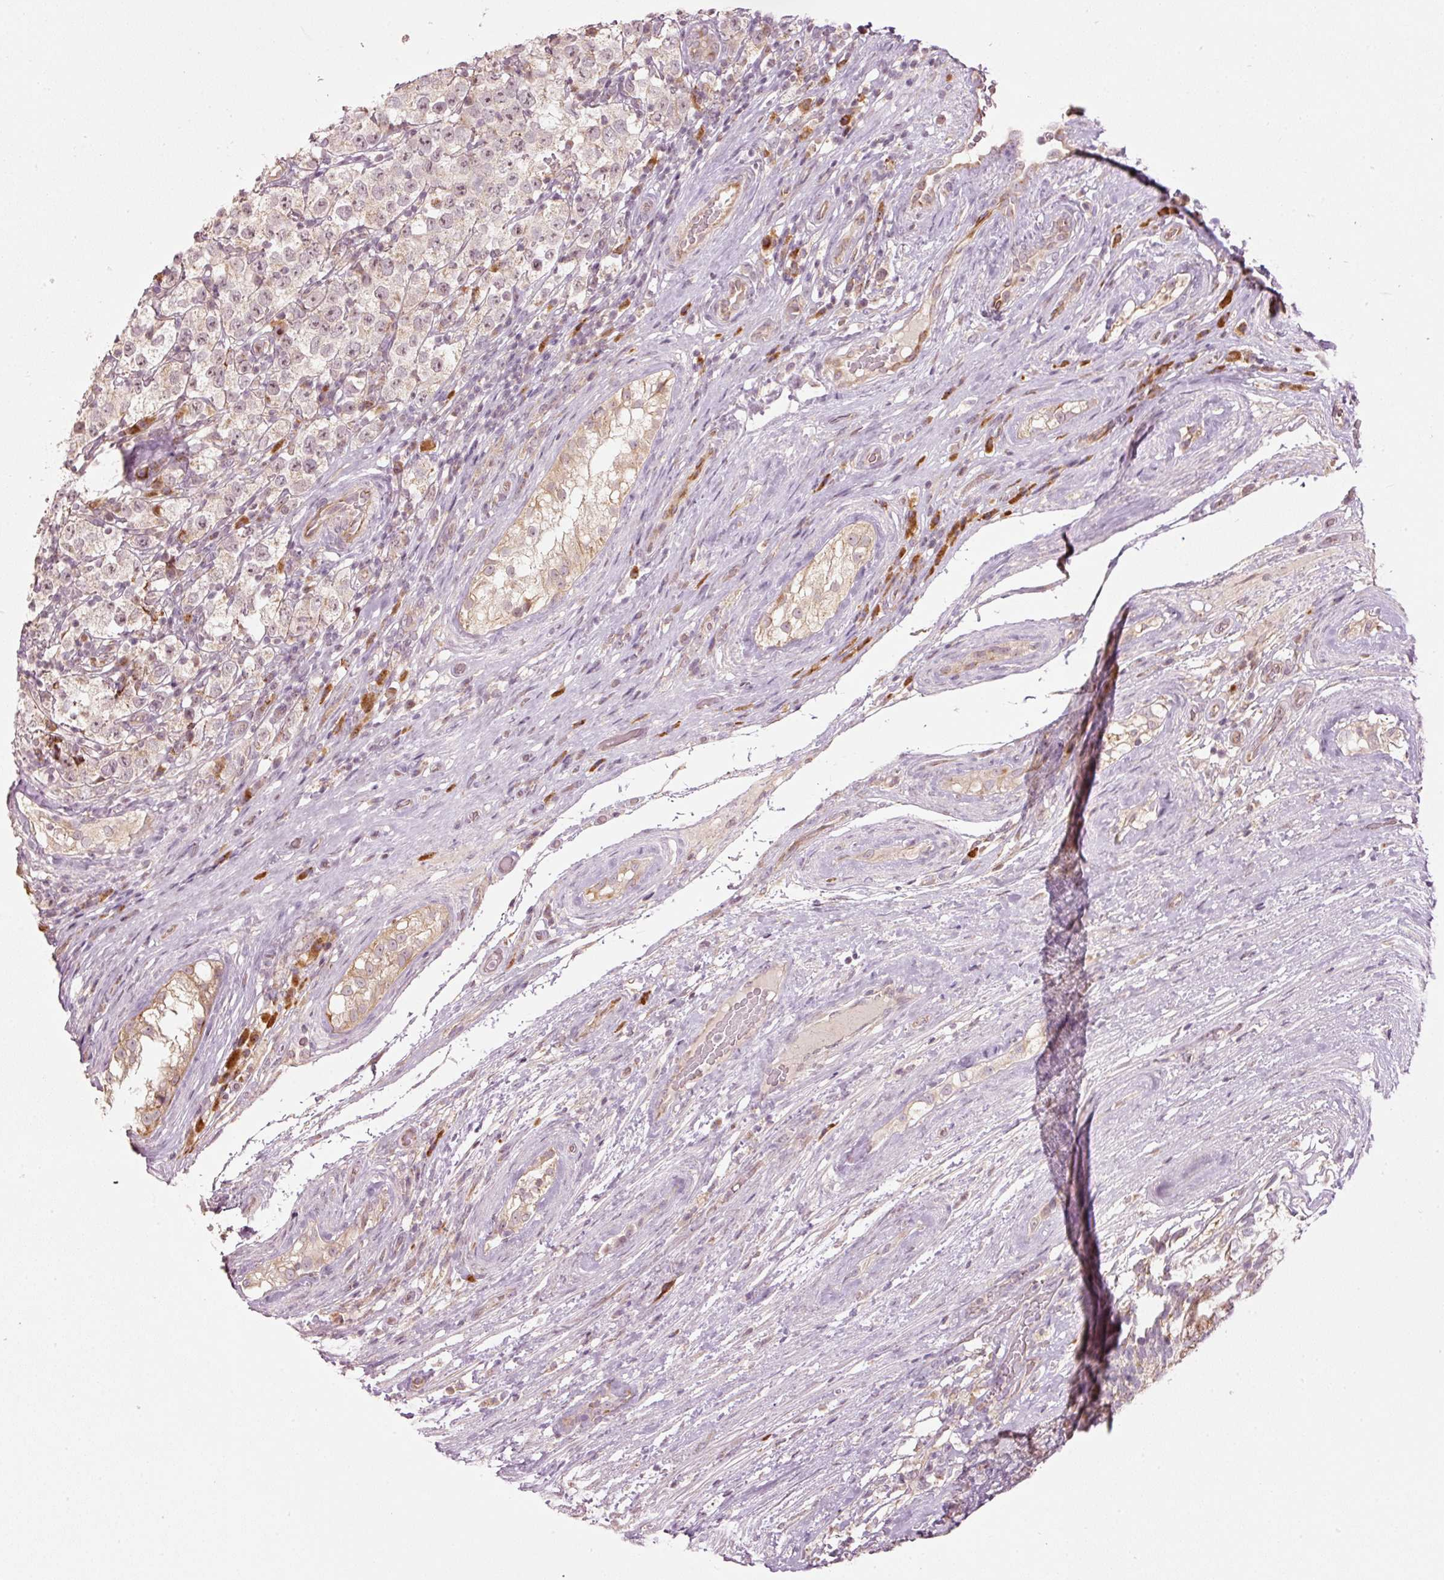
{"staining": {"intensity": "weak", "quantity": "<25%", "location": "cytoplasmic/membranous,nuclear"}, "tissue": "testis cancer", "cell_type": "Tumor cells", "image_type": "cancer", "snomed": [{"axis": "morphology", "description": "Seminoma, NOS"}, {"axis": "morphology", "description": "Carcinoma, Embryonal, NOS"}, {"axis": "topography", "description": "Testis"}], "caption": "There is no significant positivity in tumor cells of embryonal carcinoma (testis). (Immunohistochemistry, brightfield microscopy, high magnification).", "gene": "CDC20B", "patient": {"sex": "male", "age": 41}}